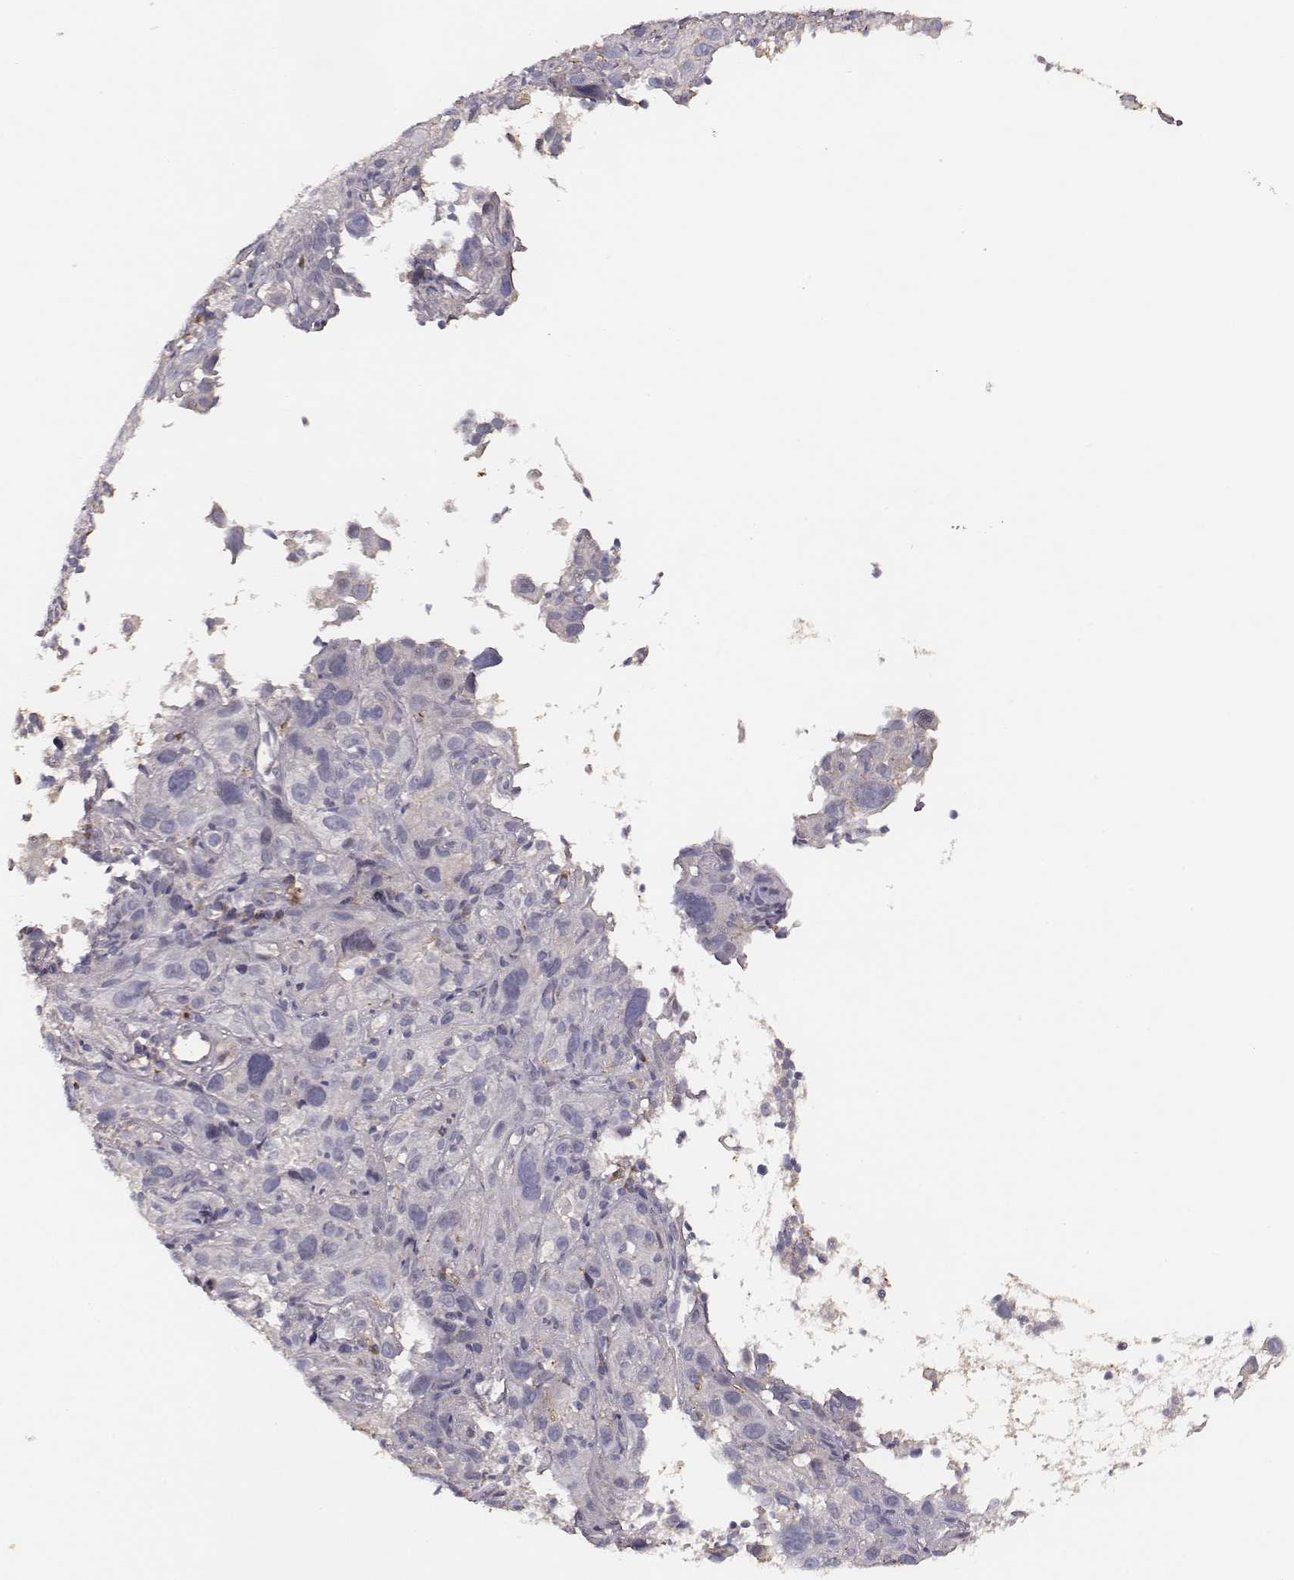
{"staining": {"intensity": "negative", "quantity": "none", "location": "none"}, "tissue": "cervical cancer", "cell_type": "Tumor cells", "image_type": "cancer", "snomed": [{"axis": "morphology", "description": "Squamous cell carcinoma, NOS"}, {"axis": "topography", "description": "Cervix"}], "caption": "Image shows no significant protein expression in tumor cells of cervical cancer (squamous cell carcinoma). (DAB immunohistochemistry with hematoxylin counter stain).", "gene": "SLC22A6", "patient": {"sex": "female", "age": 37}}